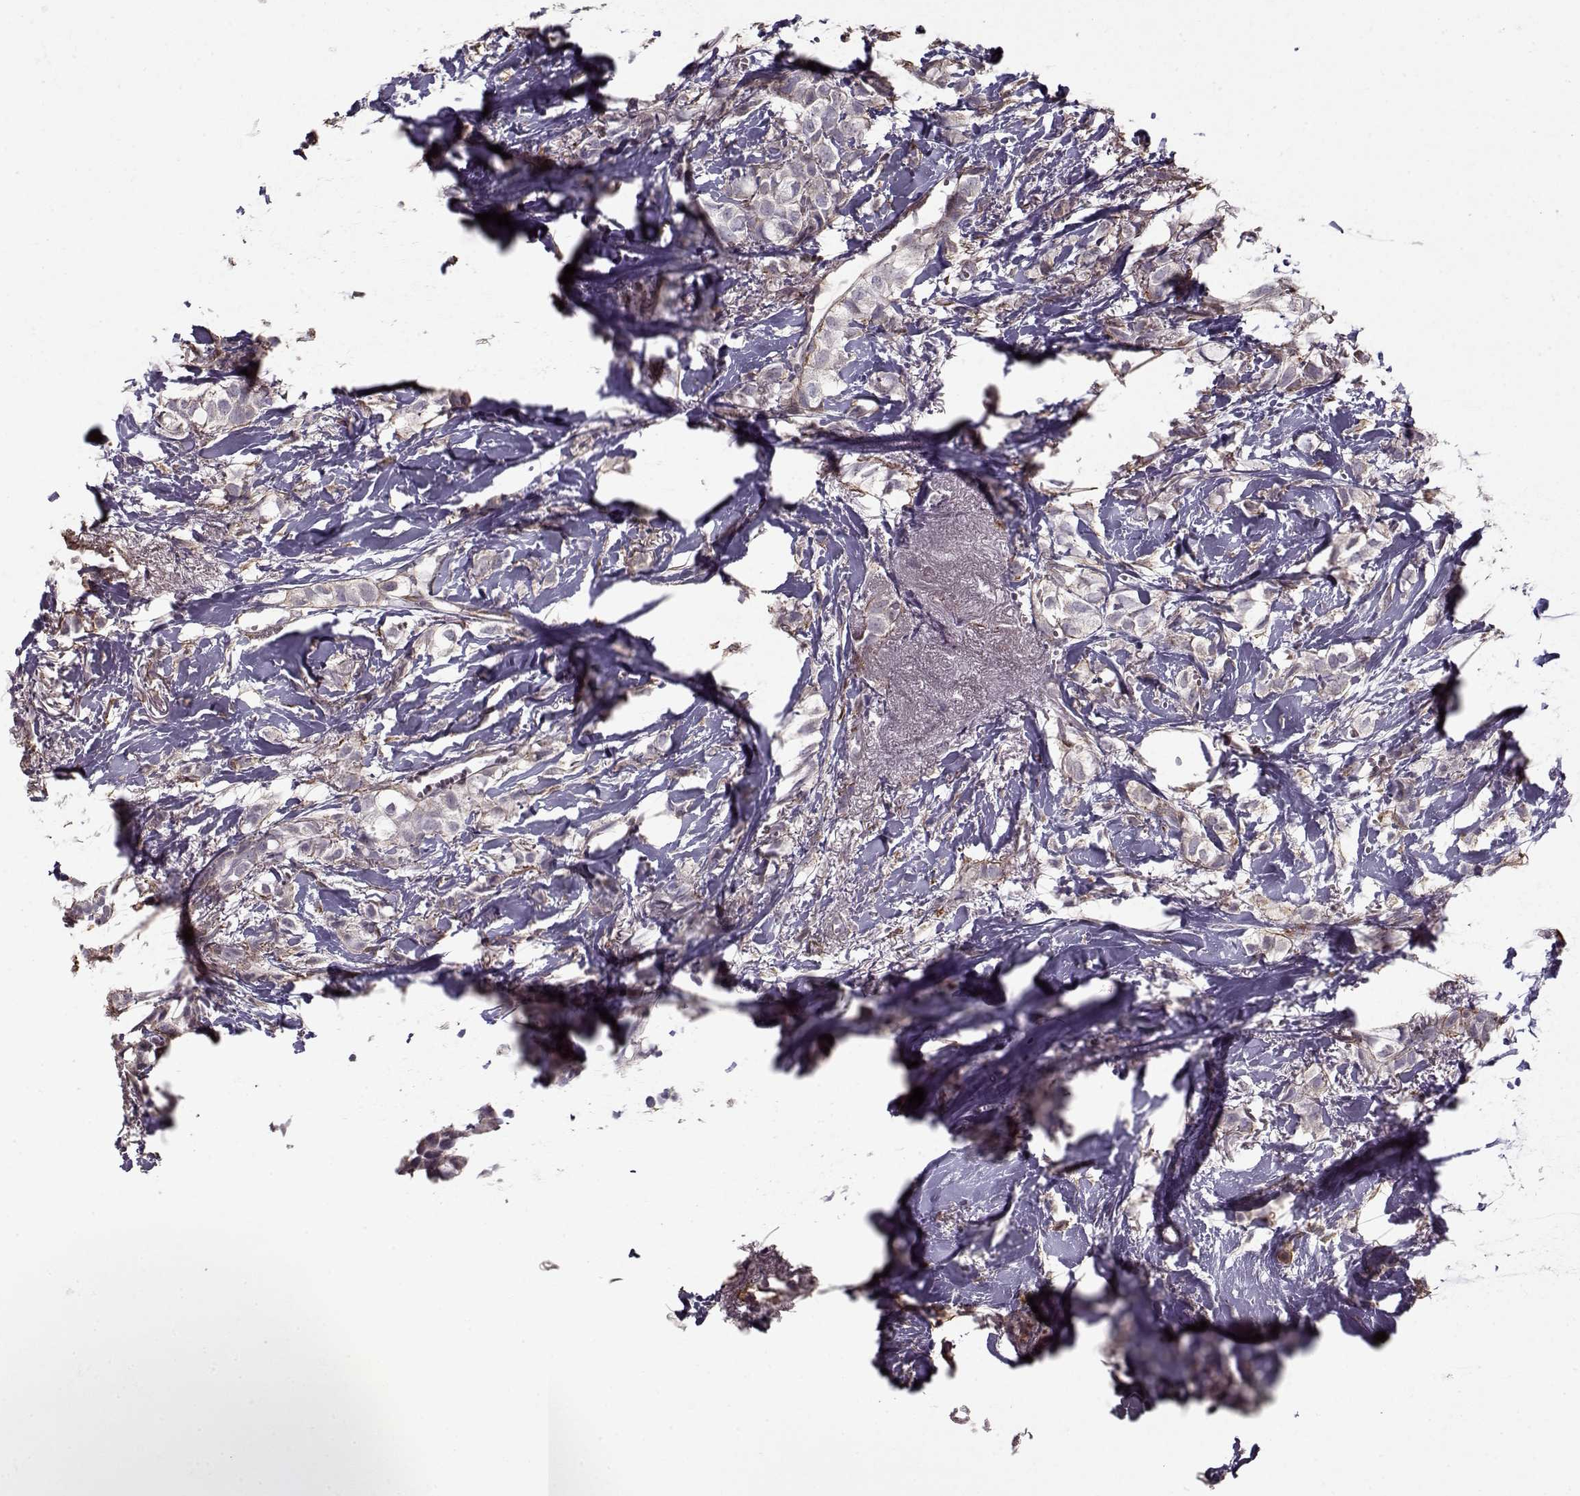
{"staining": {"intensity": "negative", "quantity": "none", "location": "none"}, "tissue": "breast cancer", "cell_type": "Tumor cells", "image_type": "cancer", "snomed": [{"axis": "morphology", "description": "Duct carcinoma"}, {"axis": "topography", "description": "Breast"}], "caption": "Tumor cells are negative for protein expression in human breast cancer (intraductal carcinoma).", "gene": "LAMA2", "patient": {"sex": "female", "age": 85}}